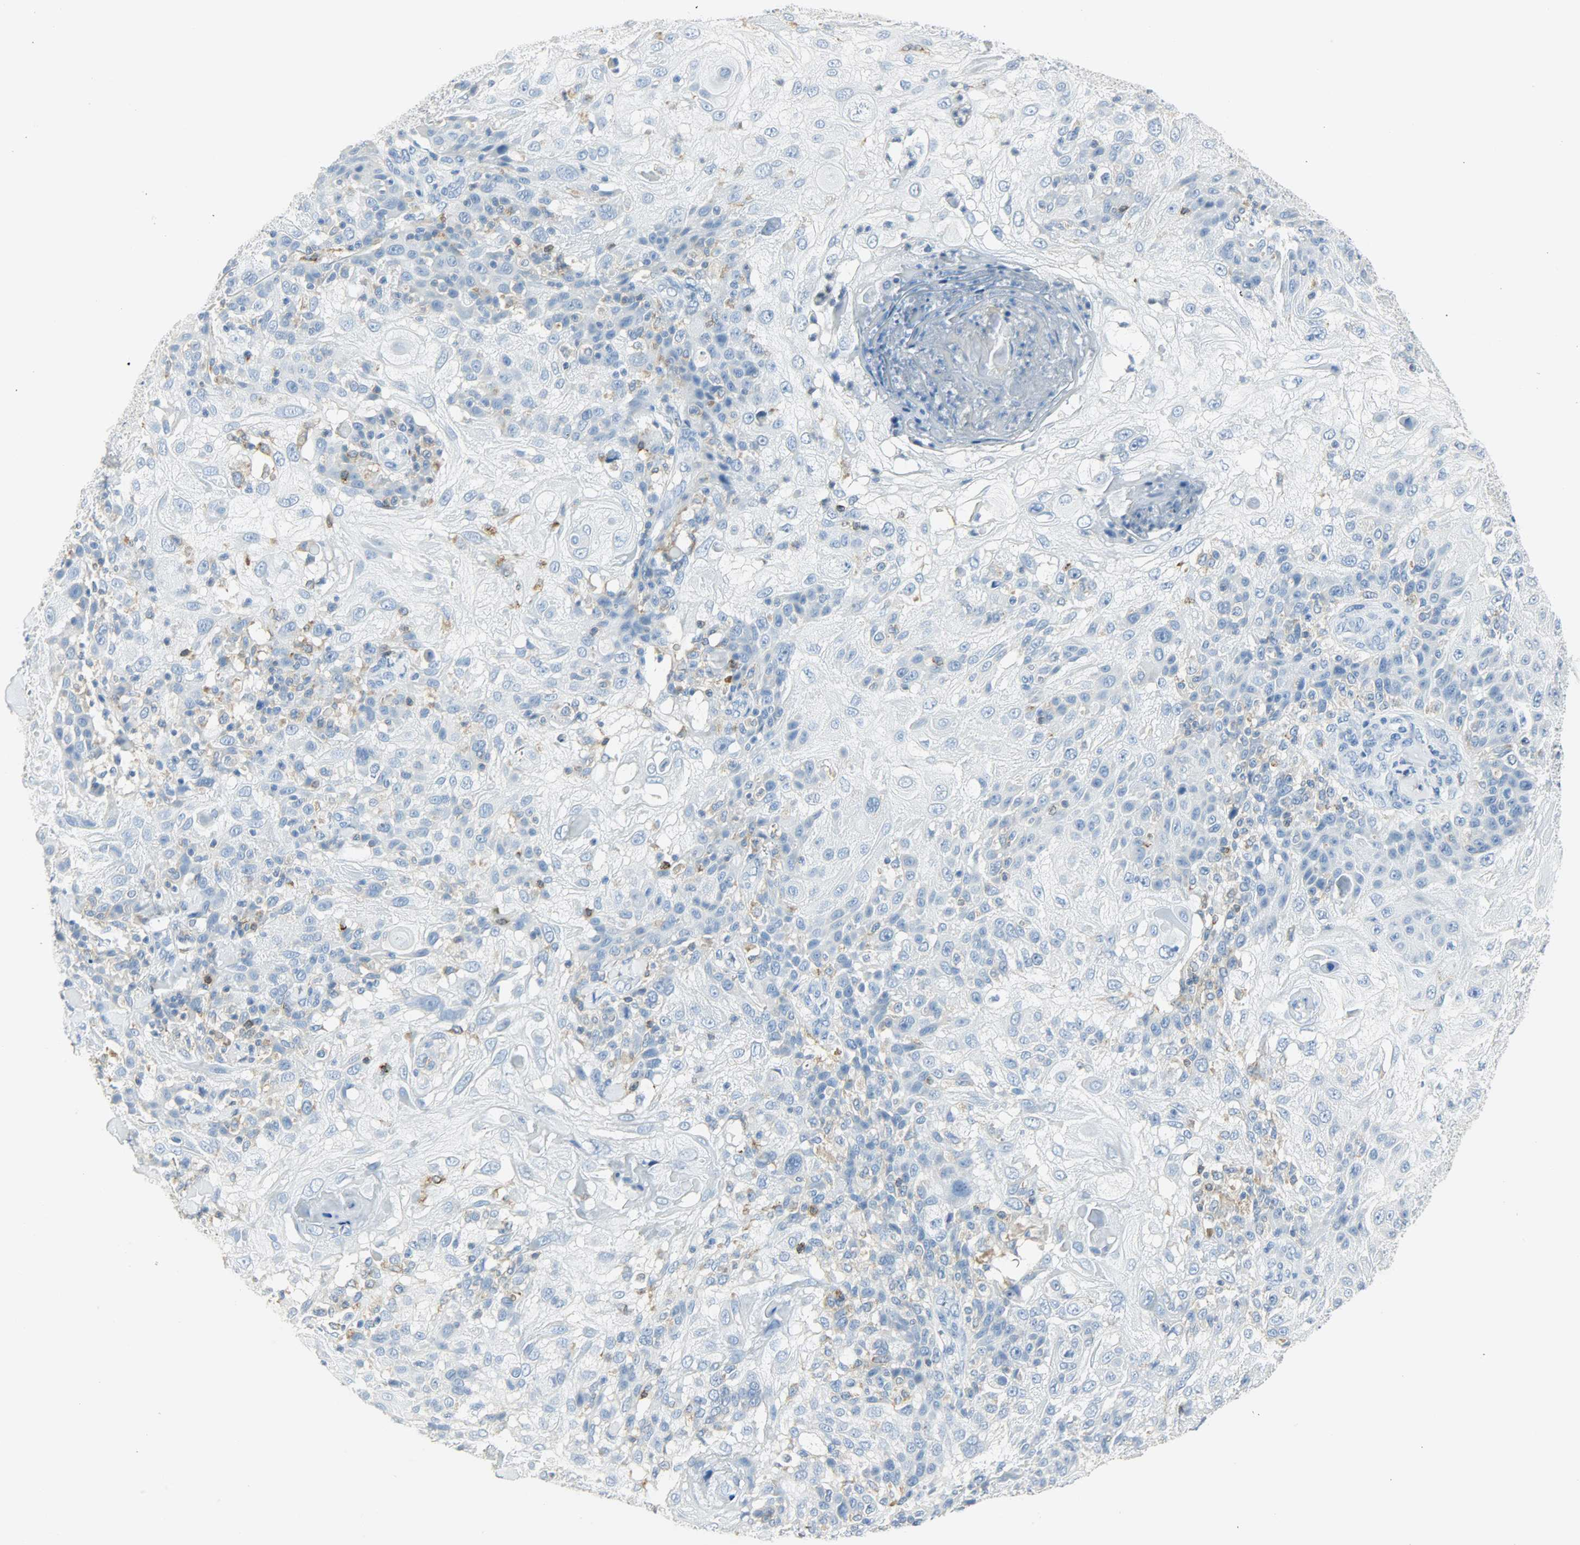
{"staining": {"intensity": "negative", "quantity": "none", "location": "none"}, "tissue": "skin cancer", "cell_type": "Tumor cells", "image_type": "cancer", "snomed": [{"axis": "morphology", "description": "Normal tissue, NOS"}, {"axis": "morphology", "description": "Squamous cell carcinoma, NOS"}, {"axis": "topography", "description": "Skin"}], "caption": "This is an IHC histopathology image of skin cancer. There is no expression in tumor cells.", "gene": "PTPN6", "patient": {"sex": "female", "age": 83}}